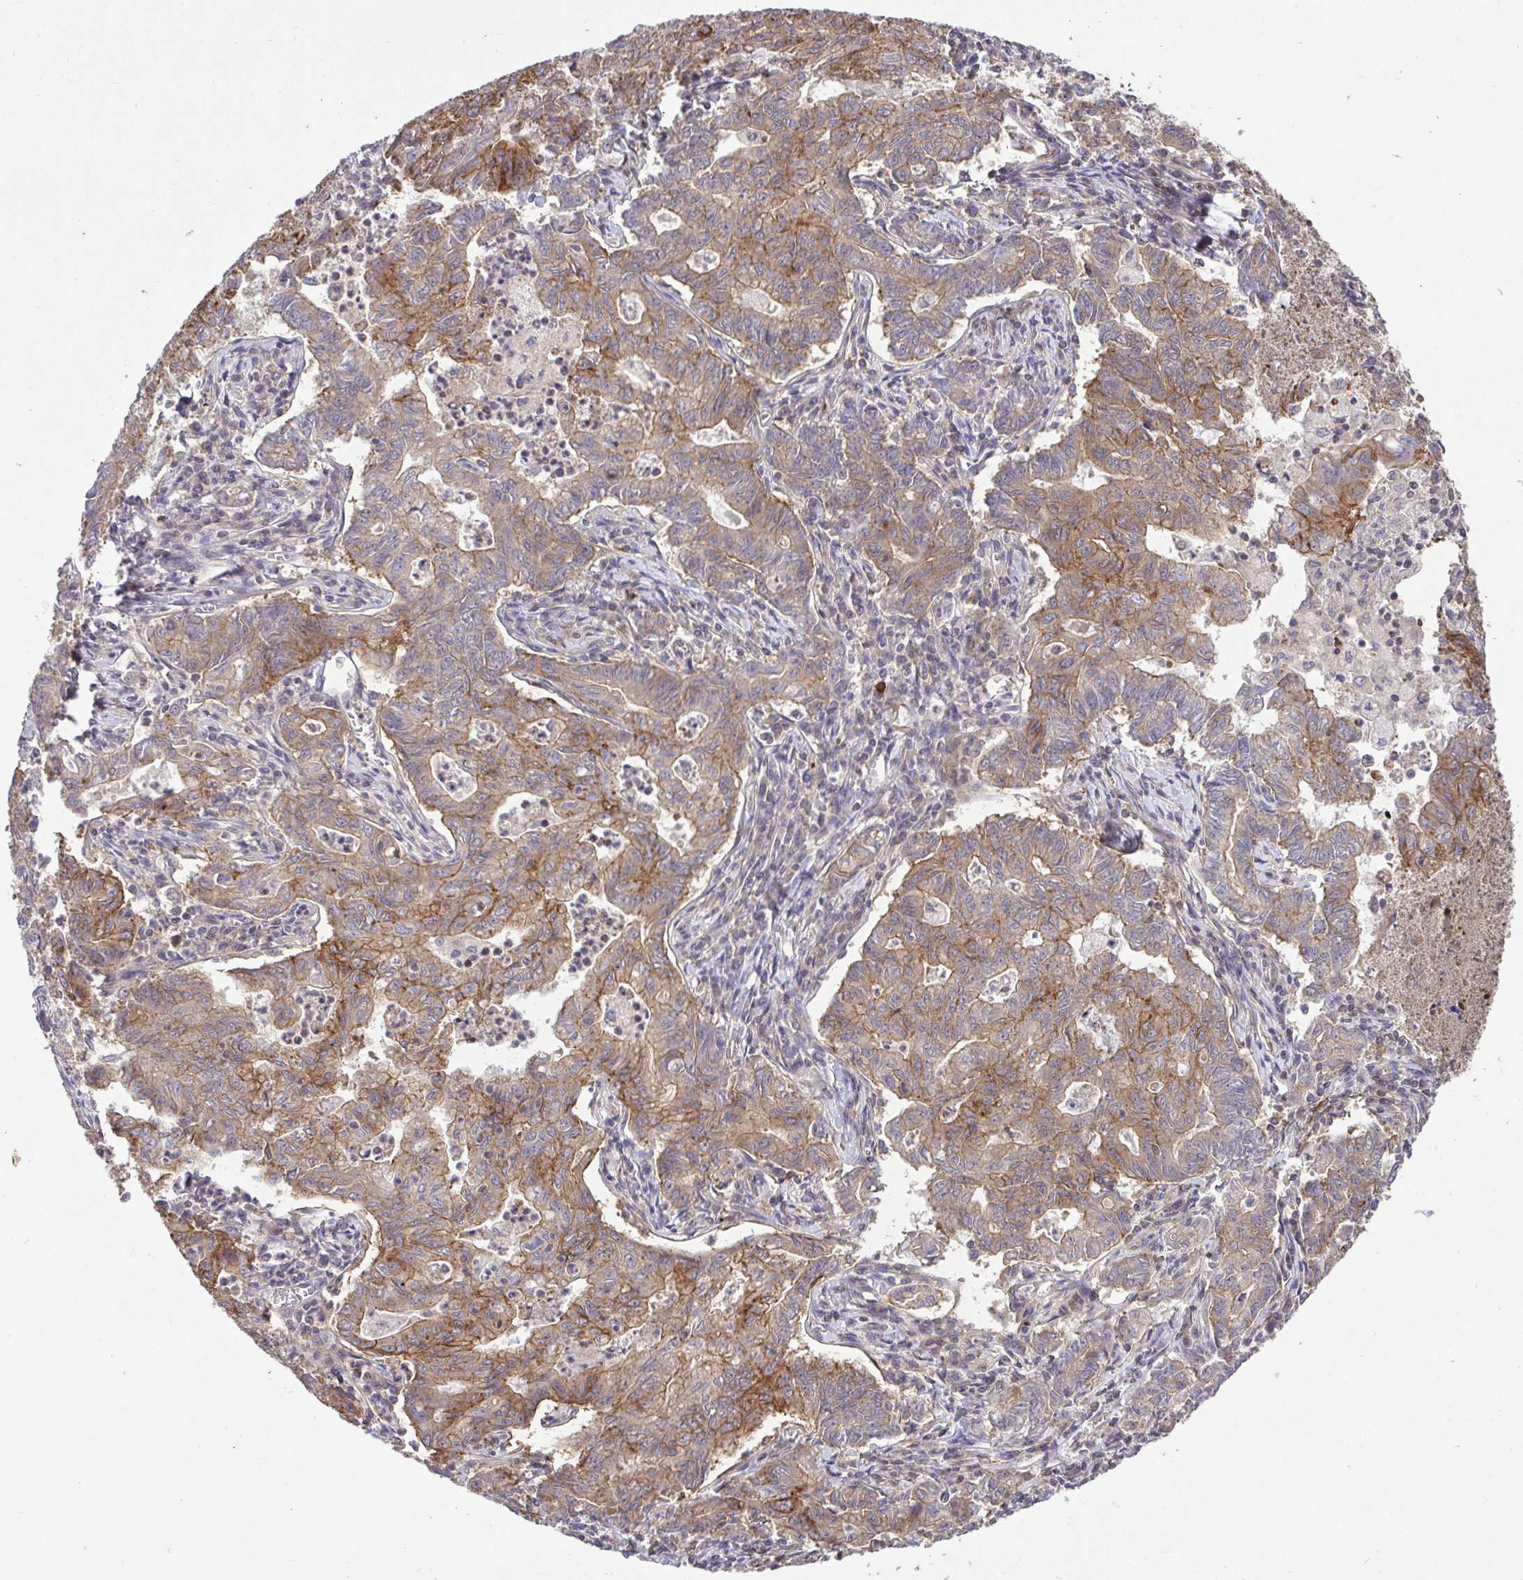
{"staining": {"intensity": "weak", "quantity": "25%-75%", "location": "cytoplasmic/membranous"}, "tissue": "stomach cancer", "cell_type": "Tumor cells", "image_type": "cancer", "snomed": [{"axis": "morphology", "description": "Adenocarcinoma, NOS"}, {"axis": "topography", "description": "Stomach, upper"}], "caption": "This histopathology image displays immunohistochemistry (IHC) staining of human stomach cancer, with low weak cytoplasmic/membranous staining in about 25%-75% of tumor cells.", "gene": "IDE", "patient": {"sex": "female", "age": 79}}